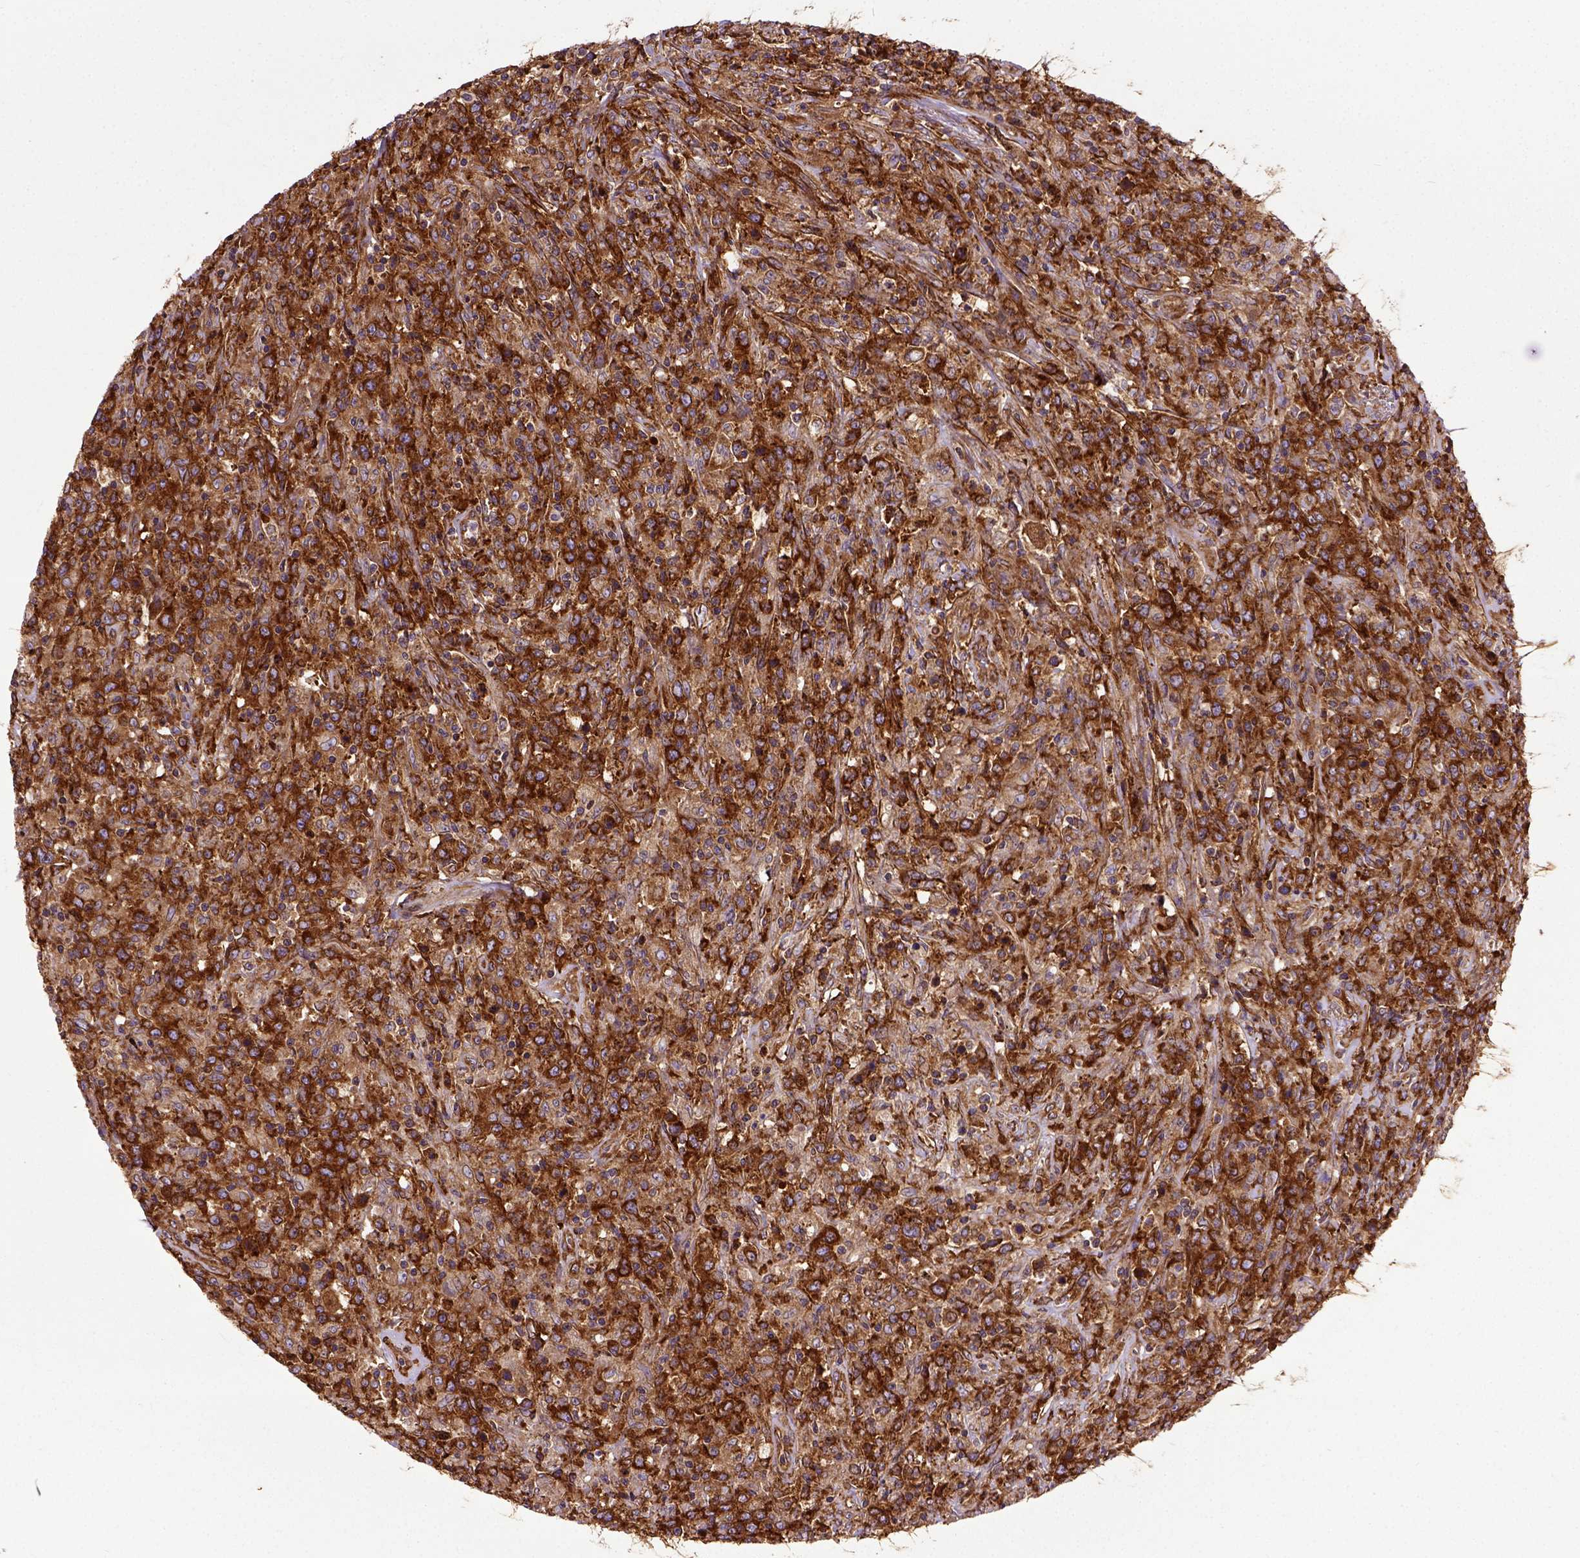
{"staining": {"intensity": "strong", "quantity": ">75%", "location": "cytoplasmic/membranous"}, "tissue": "lymphoma", "cell_type": "Tumor cells", "image_type": "cancer", "snomed": [{"axis": "morphology", "description": "Malignant lymphoma, non-Hodgkin's type, High grade"}, {"axis": "topography", "description": "Lung"}], "caption": "Immunohistochemistry (IHC) of human lymphoma displays high levels of strong cytoplasmic/membranous positivity in approximately >75% of tumor cells. The staining is performed using DAB brown chromogen to label protein expression. The nuclei are counter-stained blue using hematoxylin.", "gene": "CAPRIN1", "patient": {"sex": "male", "age": 79}}